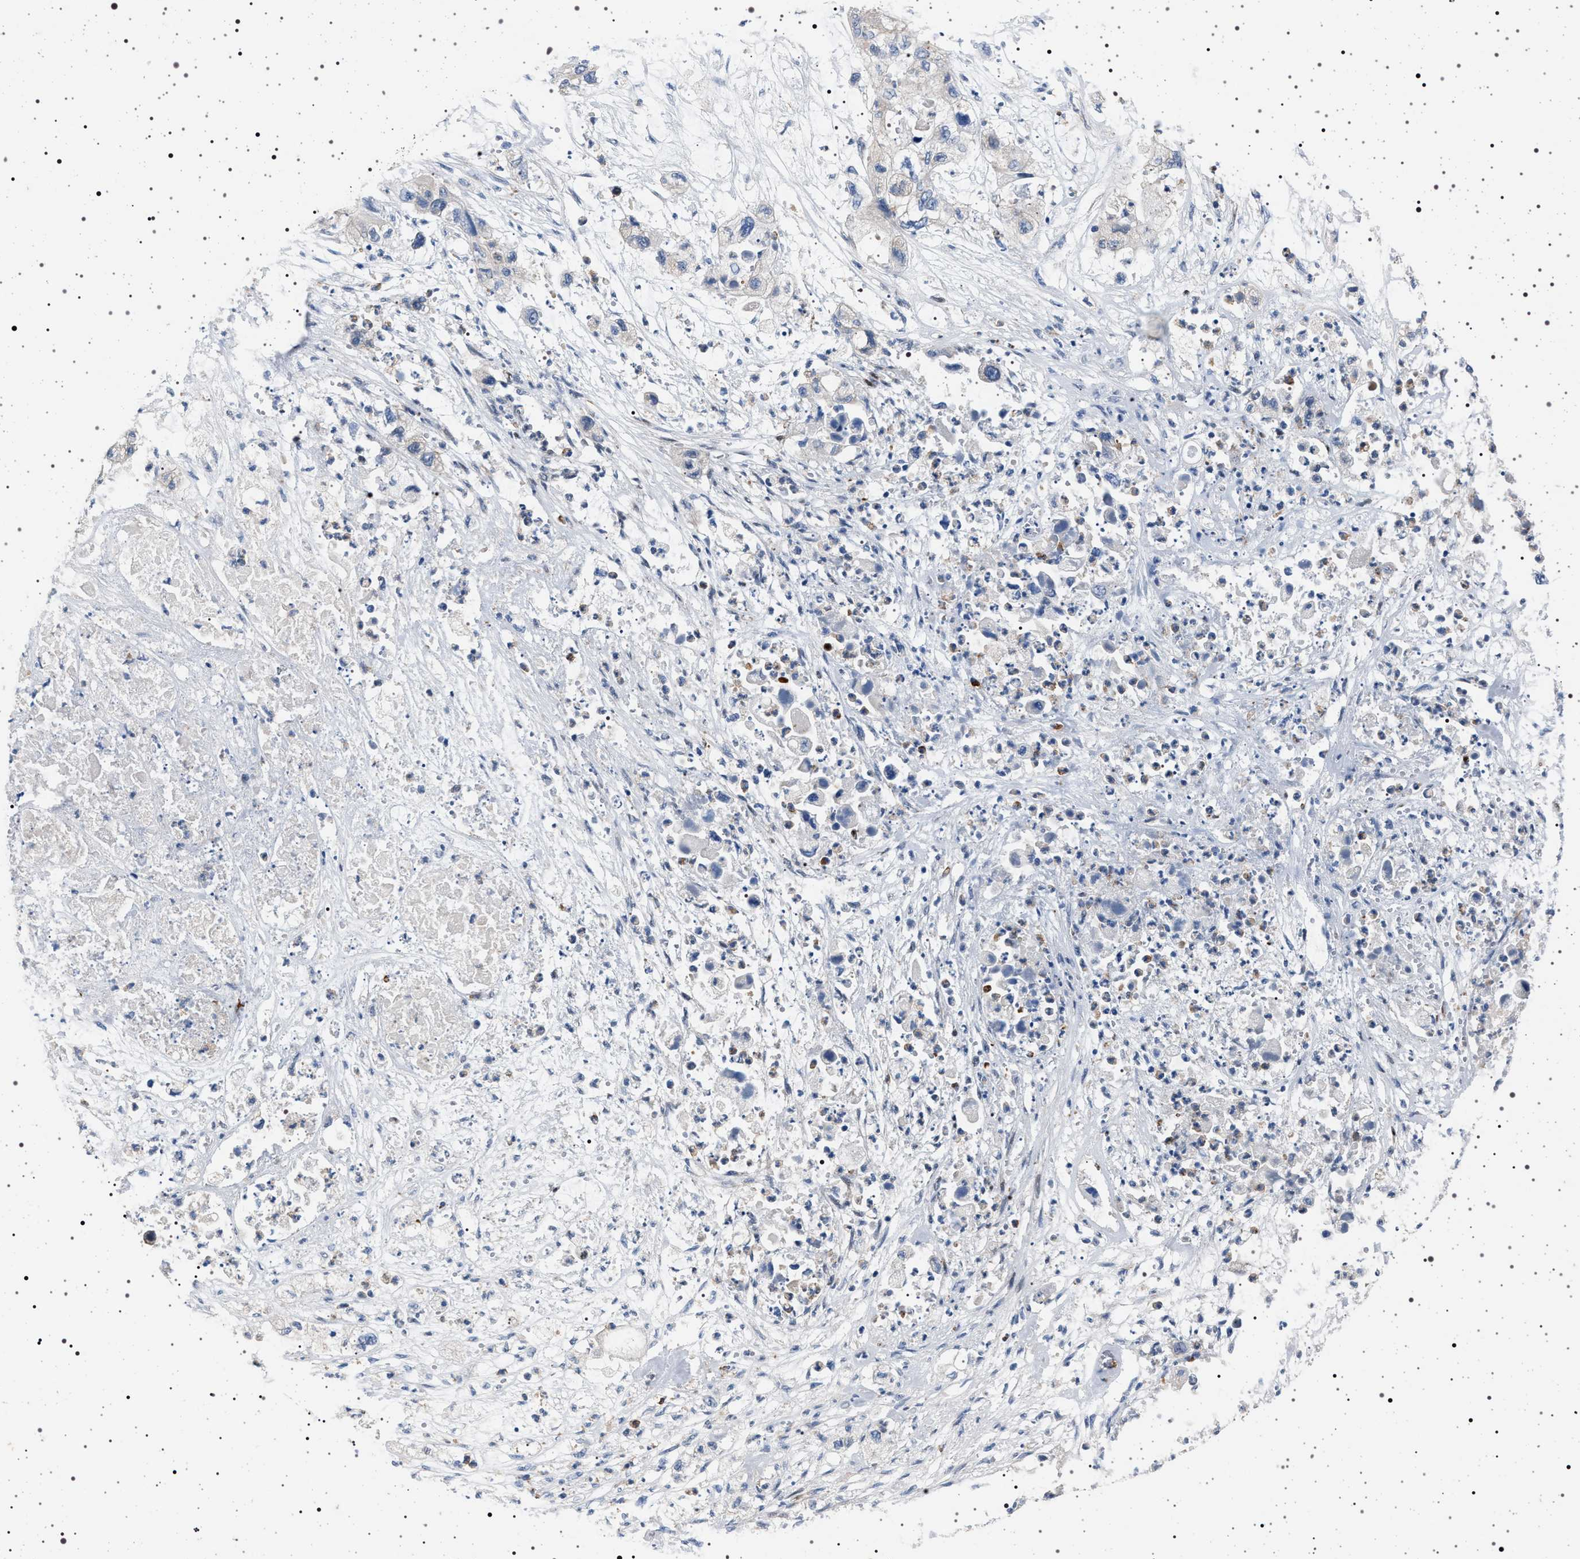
{"staining": {"intensity": "negative", "quantity": "none", "location": "none"}, "tissue": "pancreatic cancer", "cell_type": "Tumor cells", "image_type": "cancer", "snomed": [{"axis": "morphology", "description": "Adenocarcinoma, NOS"}, {"axis": "topography", "description": "Pancreas"}], "caption": "Pancreatic adenocarcinoma was stained to show a protein in brown. There is no significant positivity in tumor cells.", "gene": "NAT9", "patient": {"sex": "female", "age": 78}}